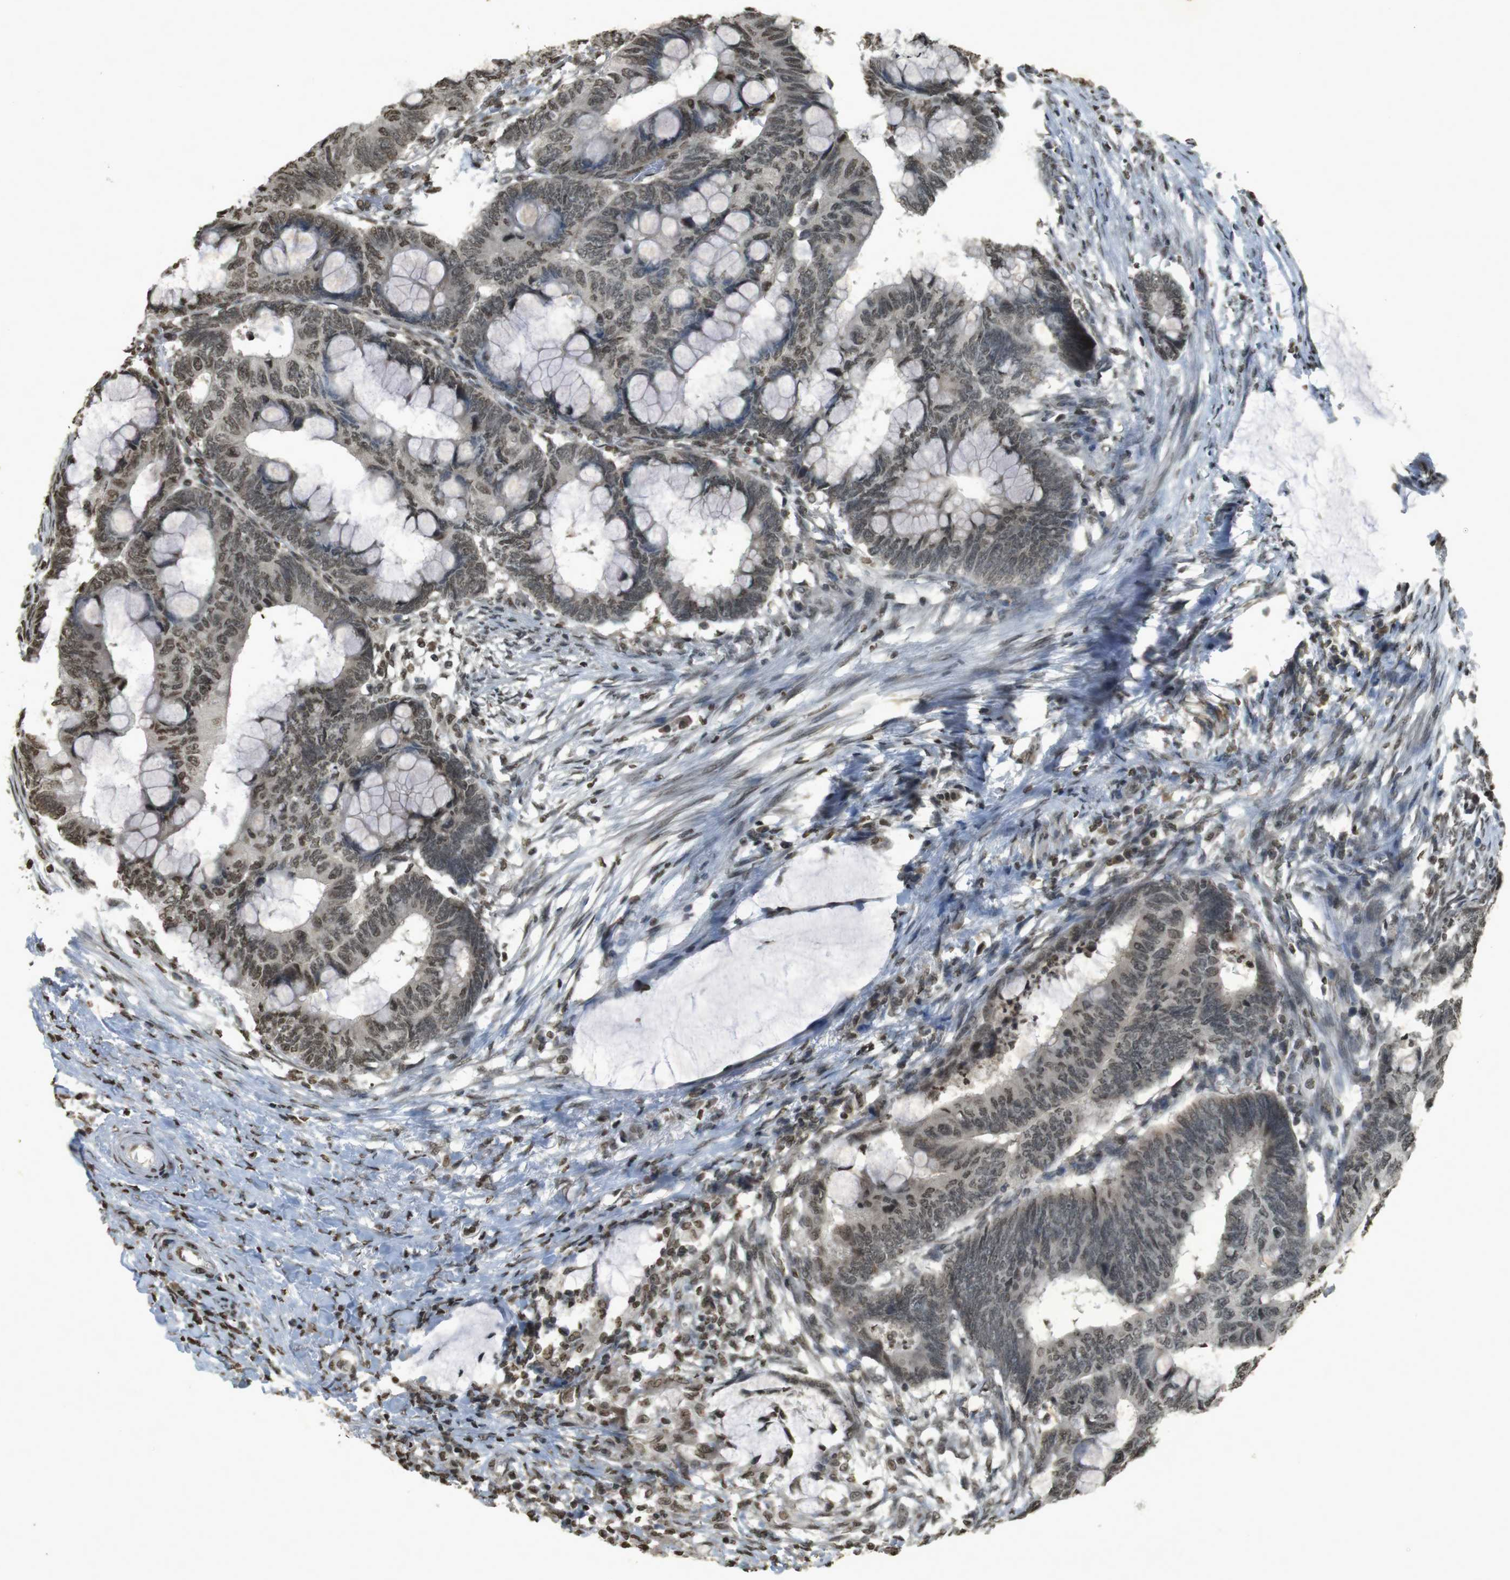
{"staining": {"intensity": "weak", "quantity": ">75%", "location": "nuclear"}, "tissue": "colorectal cancer", "cell_type": "Tumor cells", "image_type": "cancer", "snomed": [{"axis": "morphology", "description": "Normal tissue, NOS"}, {"axis": "morphology", "description": "Adenocarcinoma, NOS"}, {"axis": "topography", "description": "Rectum"}, {"axis": "topography", "description": "Peripheral nerve tissue"}], "caption": "There is low levels of weak nuclear staining in tumor cells of adenocarcinoma (colorectal), as demonstrated by immunohistochemical staining (brown color).", "gene": "ORC4", "patient": {"sex": "male", "age": 92}}